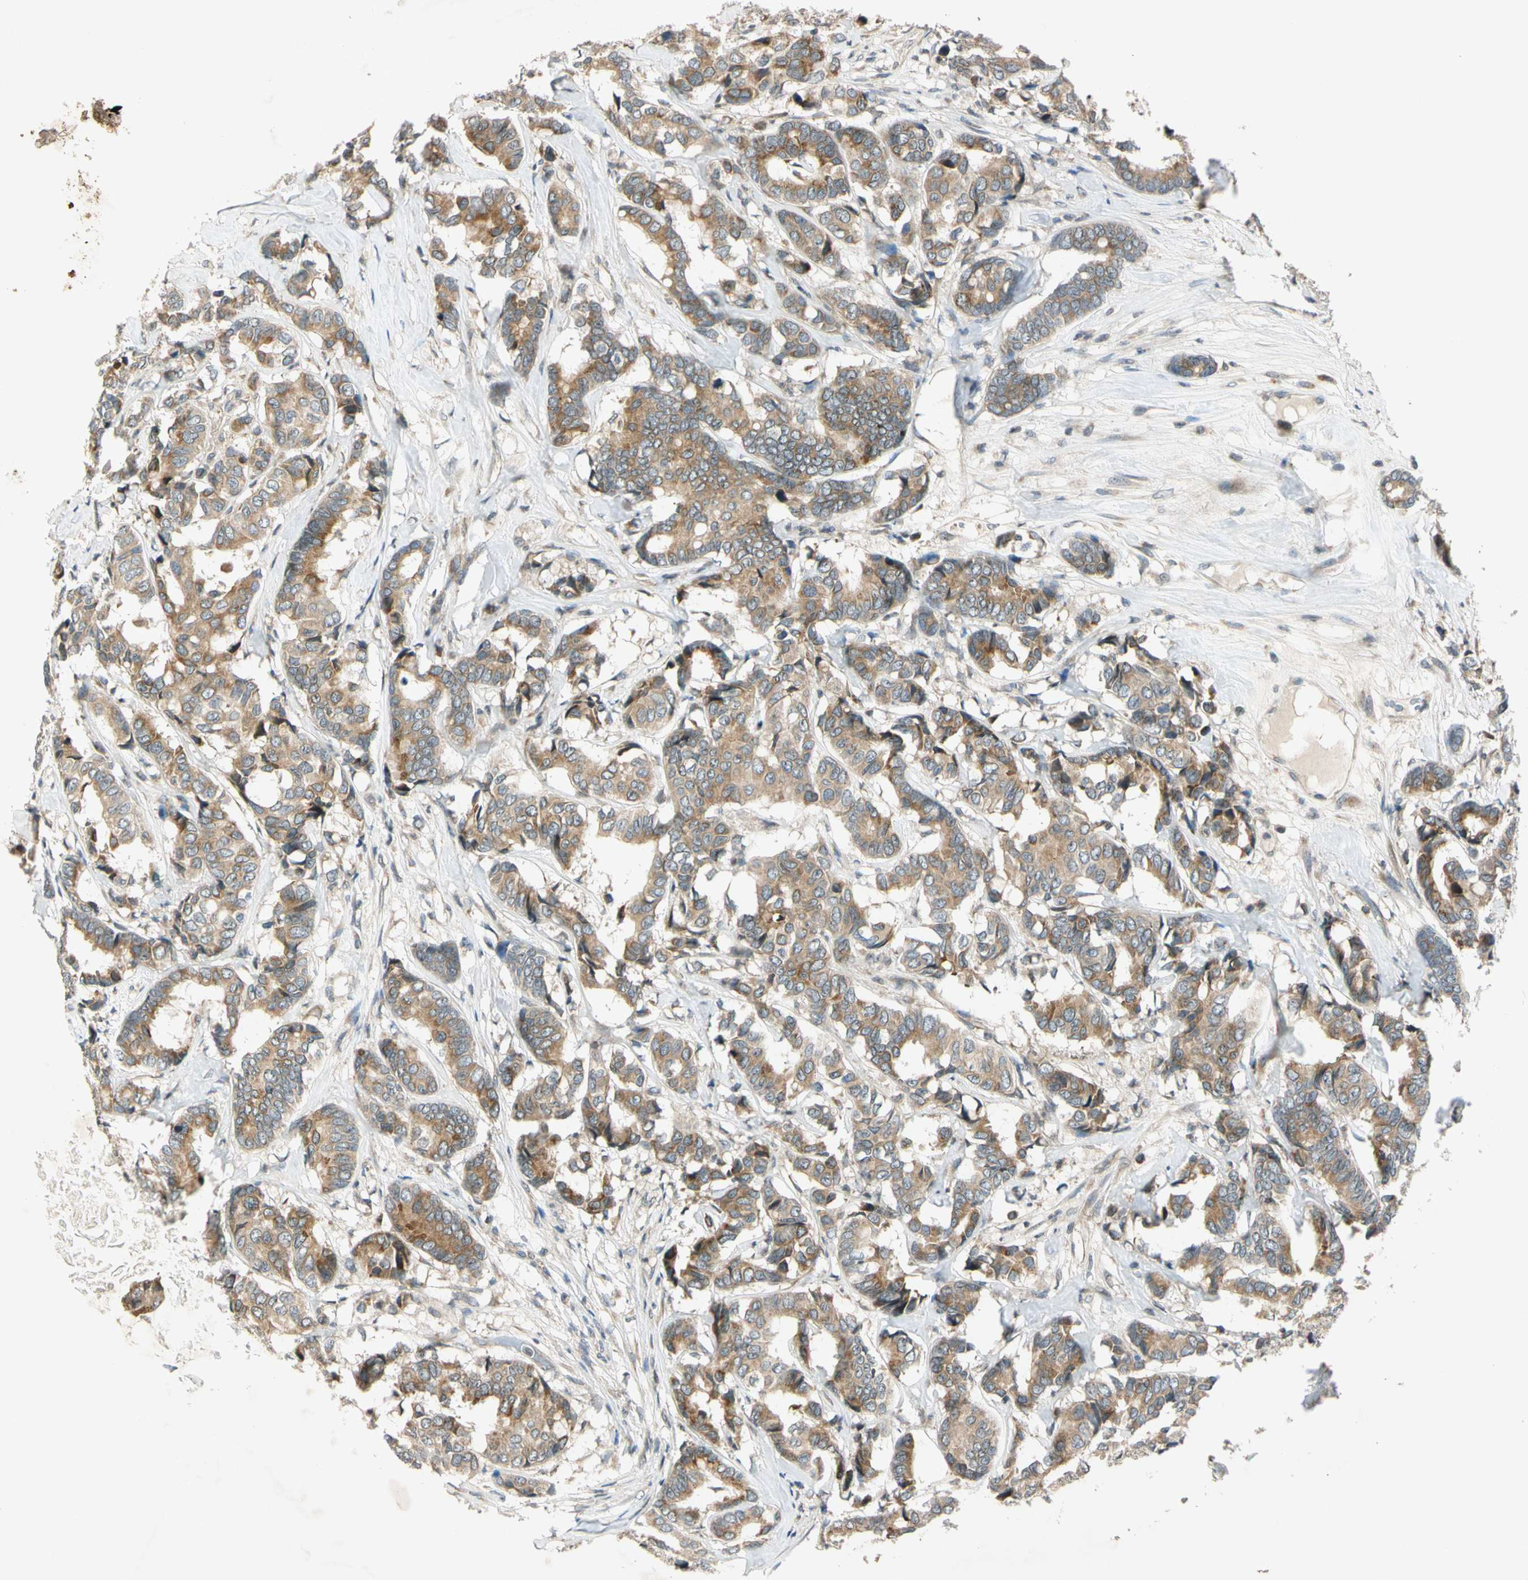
{"staining": {"intensity": "moderate", "quantity": ">75%", "location": "cytoplasmic/membranous"}, "tissue": "breast cancer", "cell_type": "Tumor cells", "image_type": "cancer", "snomed": [{"axis": "morphology", "description": "Duct carcinoma"}, {"axis": "topography", "description": "Breast"}], "caption": "An immunohistochemistry (IHC) photomicrograph of tumor tissue is shown. Protein staining in brown shows moderate cytoplasmic/membranous positivity in breast cancer (intraductal carcinoma) within tumor cells. (IHC, brightfield microscopy, high magnification).", "gene": "RPS6KB2", "patient": {"sex": "female", "age": 87}}